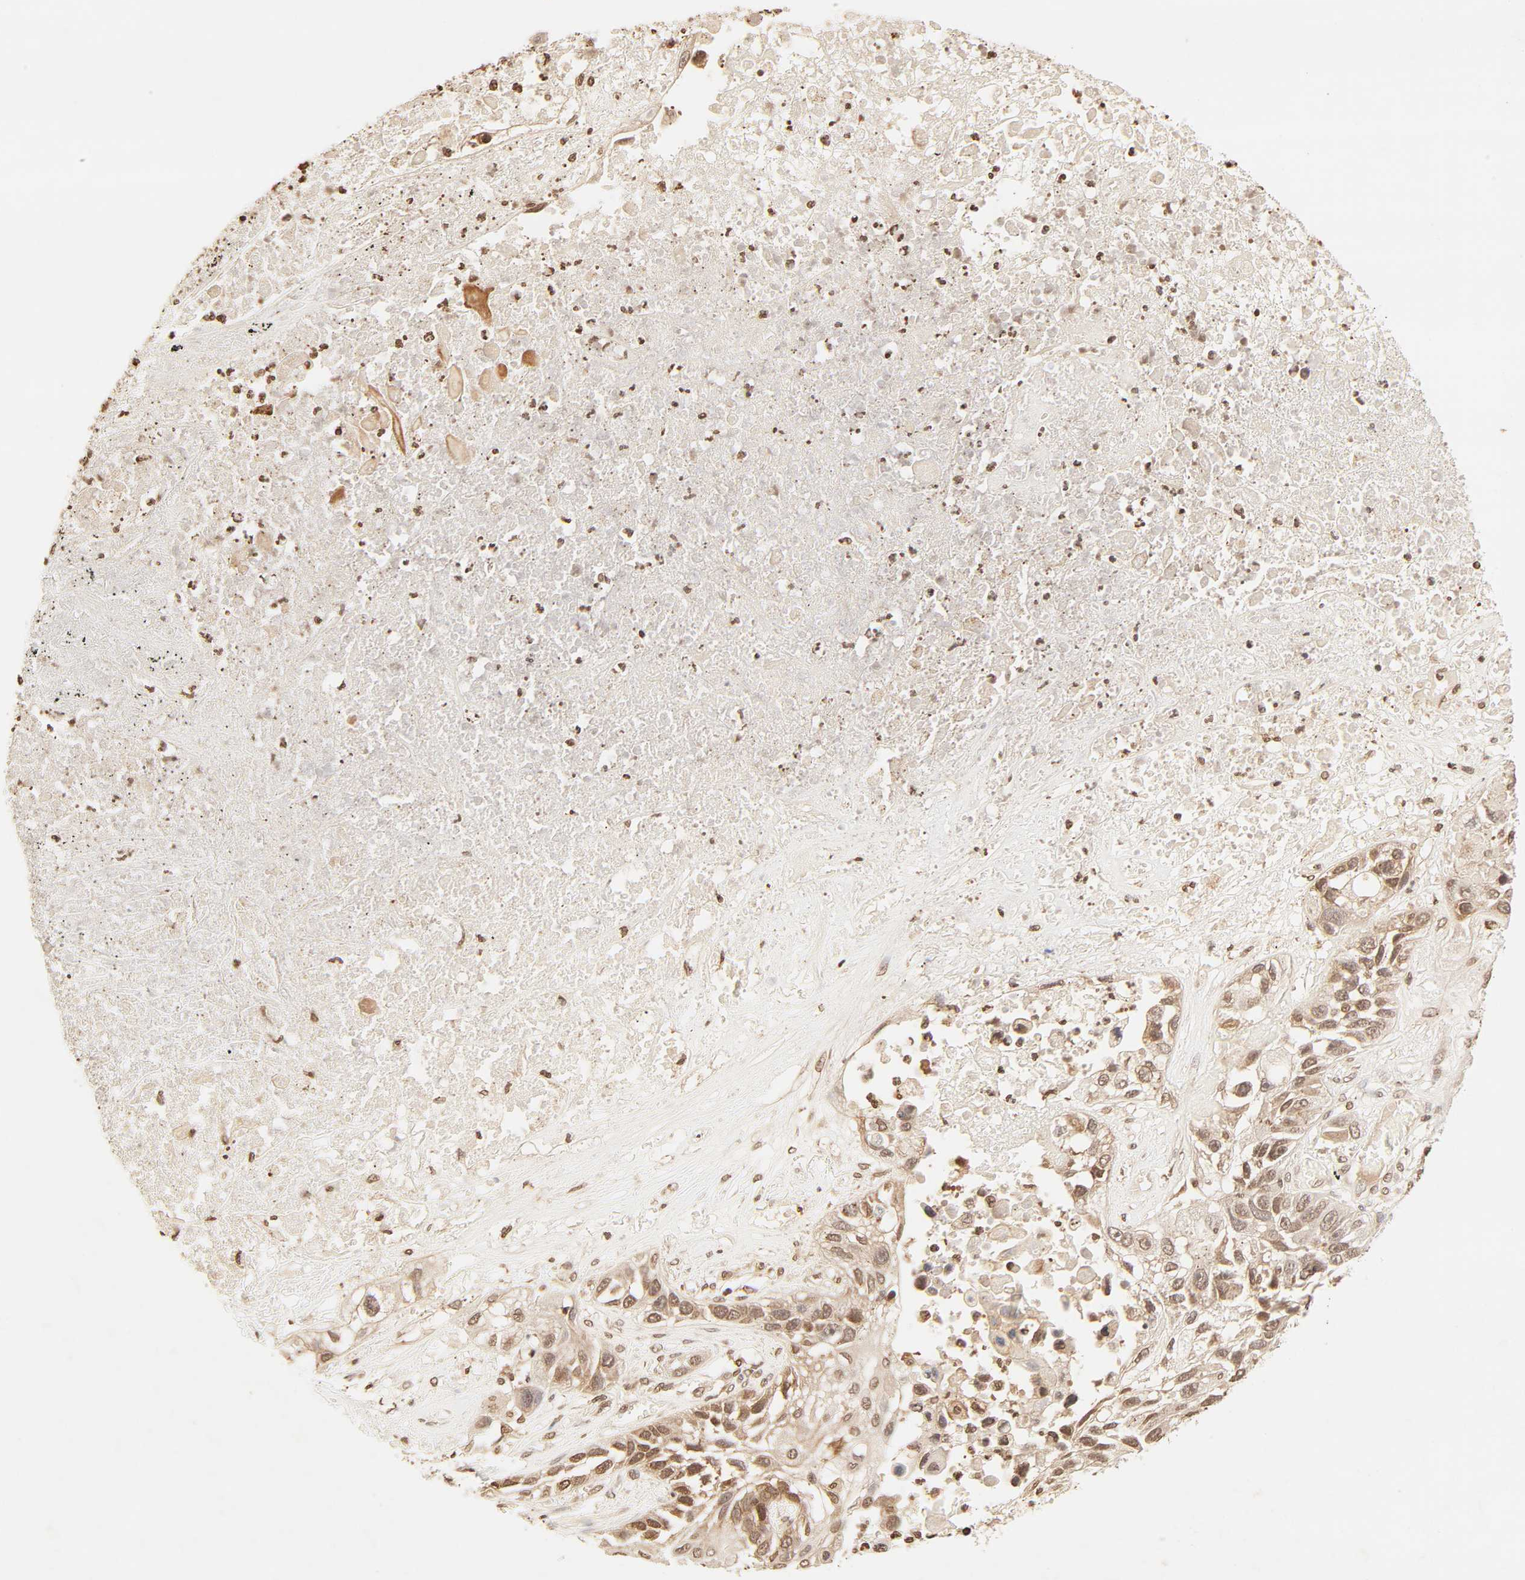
{"staining": {"intensity": "moderate", "quantity": ">75%", "location": "cytoplasmic/membranous,nuclear"}, "tissue": "lung cancer", "cell_type": "Tumor cells", "image_type": "cancer", "snomed": [{"axis": "morphology", "description": "Squamous cell carcinoma, NOS"}, {"axis": "topography", "description": "Lung"}], "caption": "Protein expression by IHC displays moderate cytoplasmic/membranous and nuclear expression in about >75% of tumor cells in lung squamous cell carcinoma. Nuclei are stained in blue.", "gene": "TBL1X", "patient": {"sex": "male", "age": 71}}